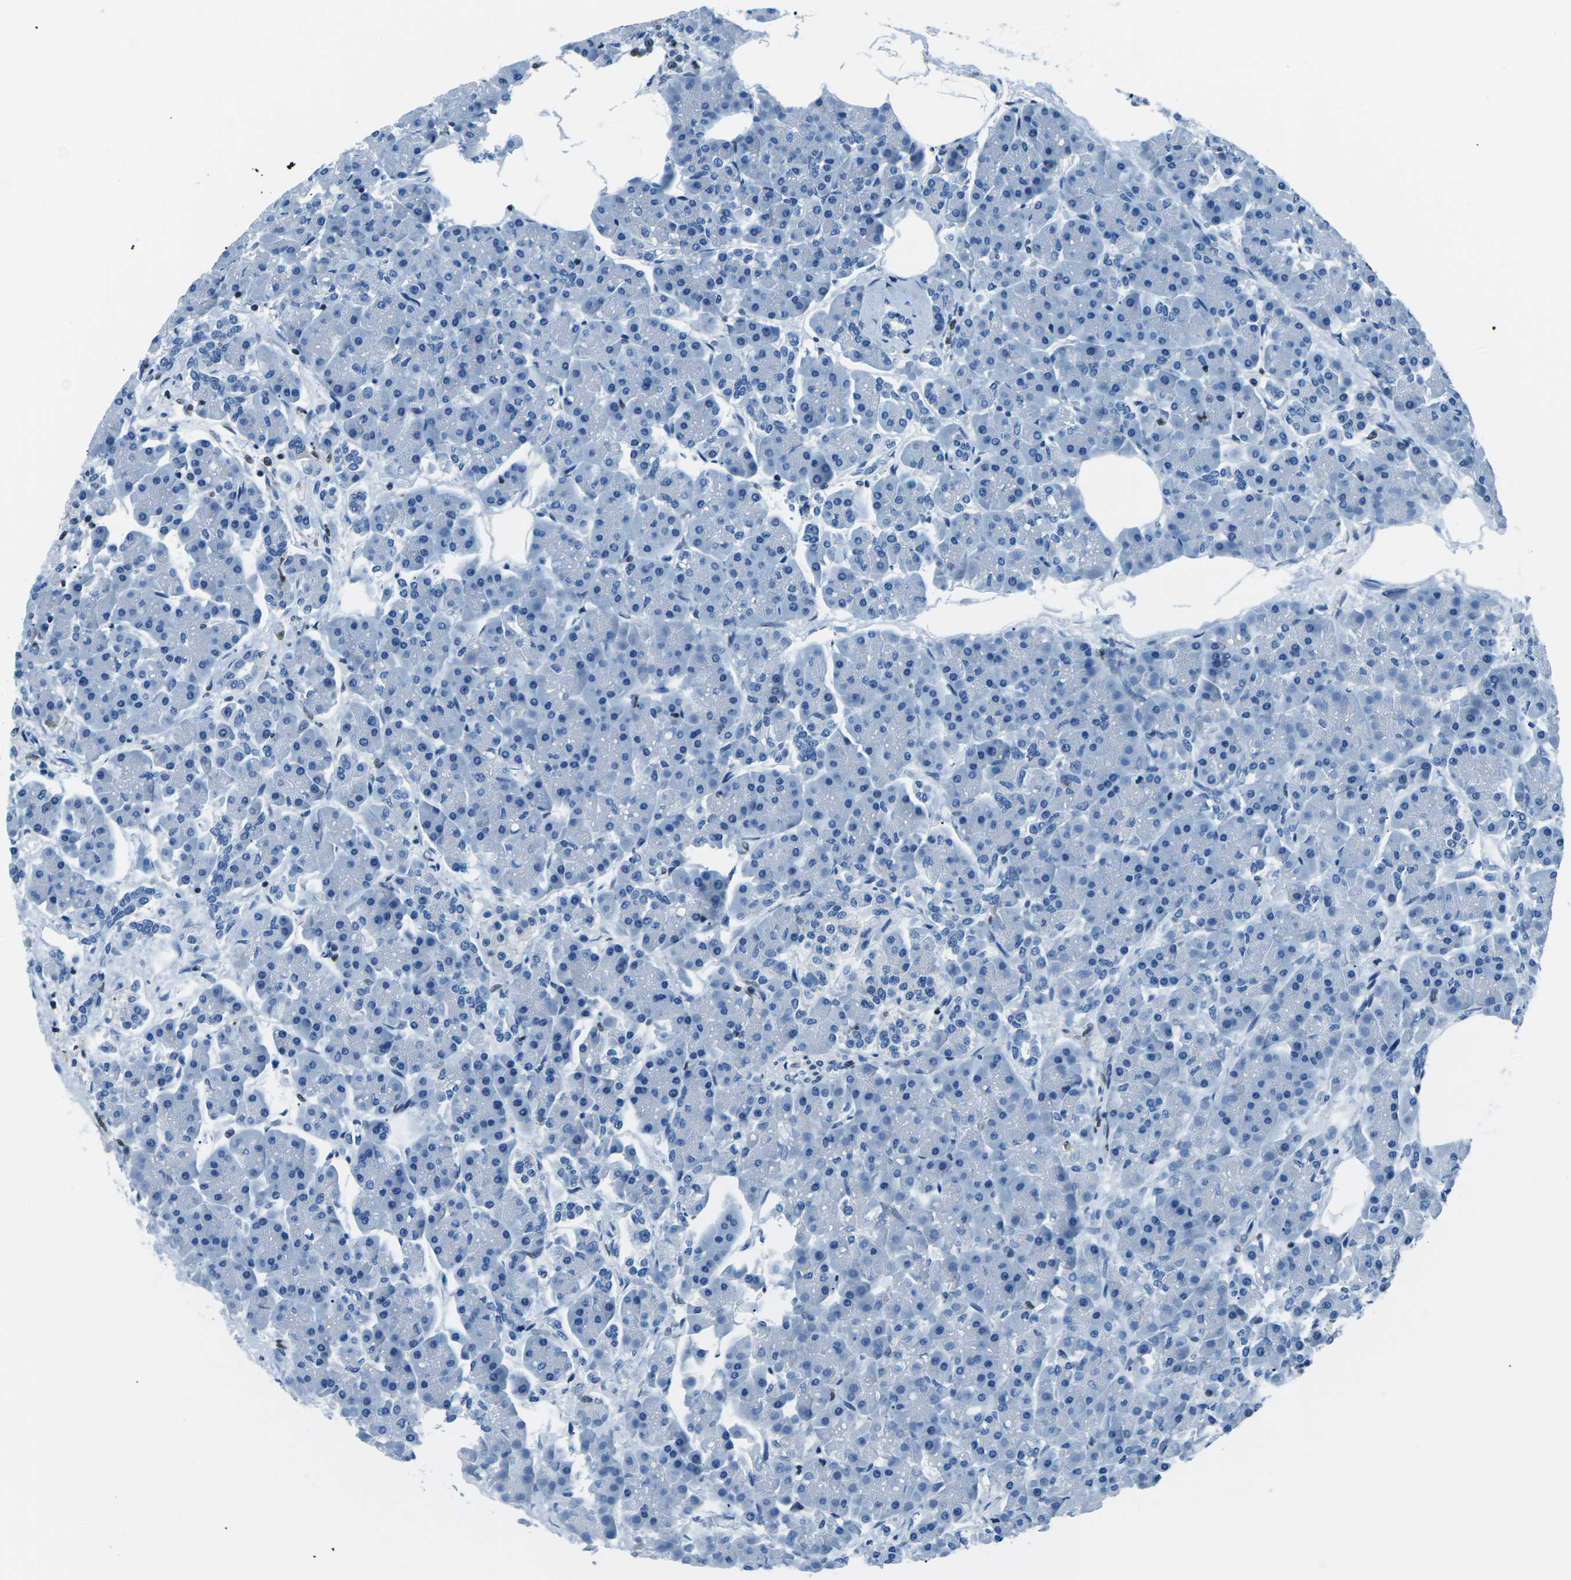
{"staining": {"intensity": "negative", "quantity": "none", "location": "none"}, "tissue": "pancreas", "cell_type": "Exocrine glandular cells", "image_type": "normal", "snomed": [{"axis": "morphology", "description": "Normal tissue, NOS"}, {"axis": "topography", "description": "Pancreas"}], "caption": "Immunohistochemical staining of normal pancreas reveals no significant expression in exocrine glandular cells.", "gene": "CELF2", "patient": {"sex": "female", "age": 70}}